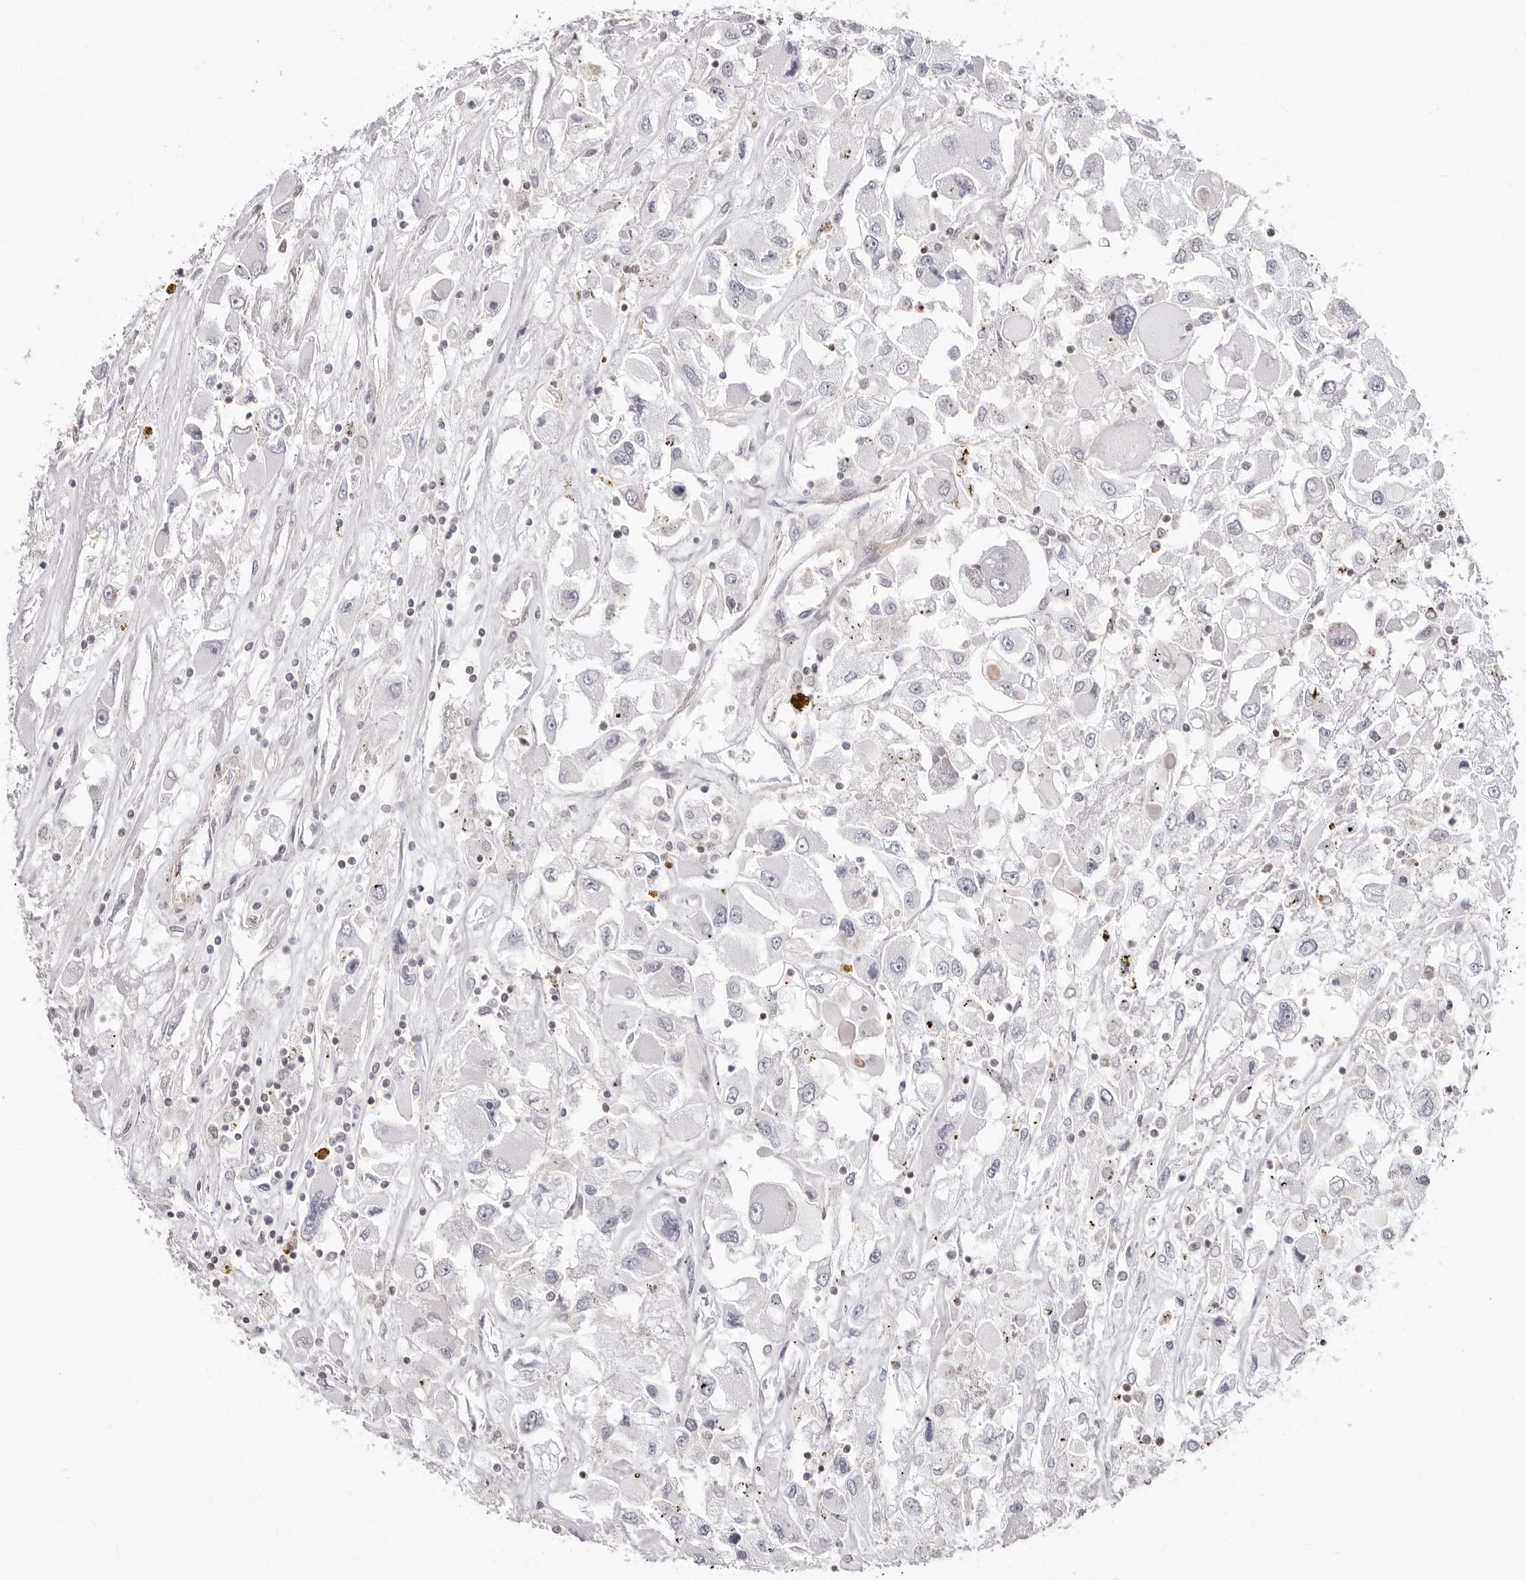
{"staining": {"intensity": "negative", "quantity": "none", "location": "none"}, "tissue": "renal cancer", "cell_type": "Tumor cells", "image_type": "cancer", "snomed": [{"axis": "morphology", "description": "Adenocarcinoma, NOS"}, {"axis": "topography", "description": "Kidney"}], "caption": "High magnification brightfield microscopy of renal adenocarcinoma stained with DAB (3,3'-diaminobenzidine) (brown) and counterstained with hematoxylin (blue): tumor cells show no significant positivity.", "gene": "UNK", "patient": {"sex": "female", "age": 52}}